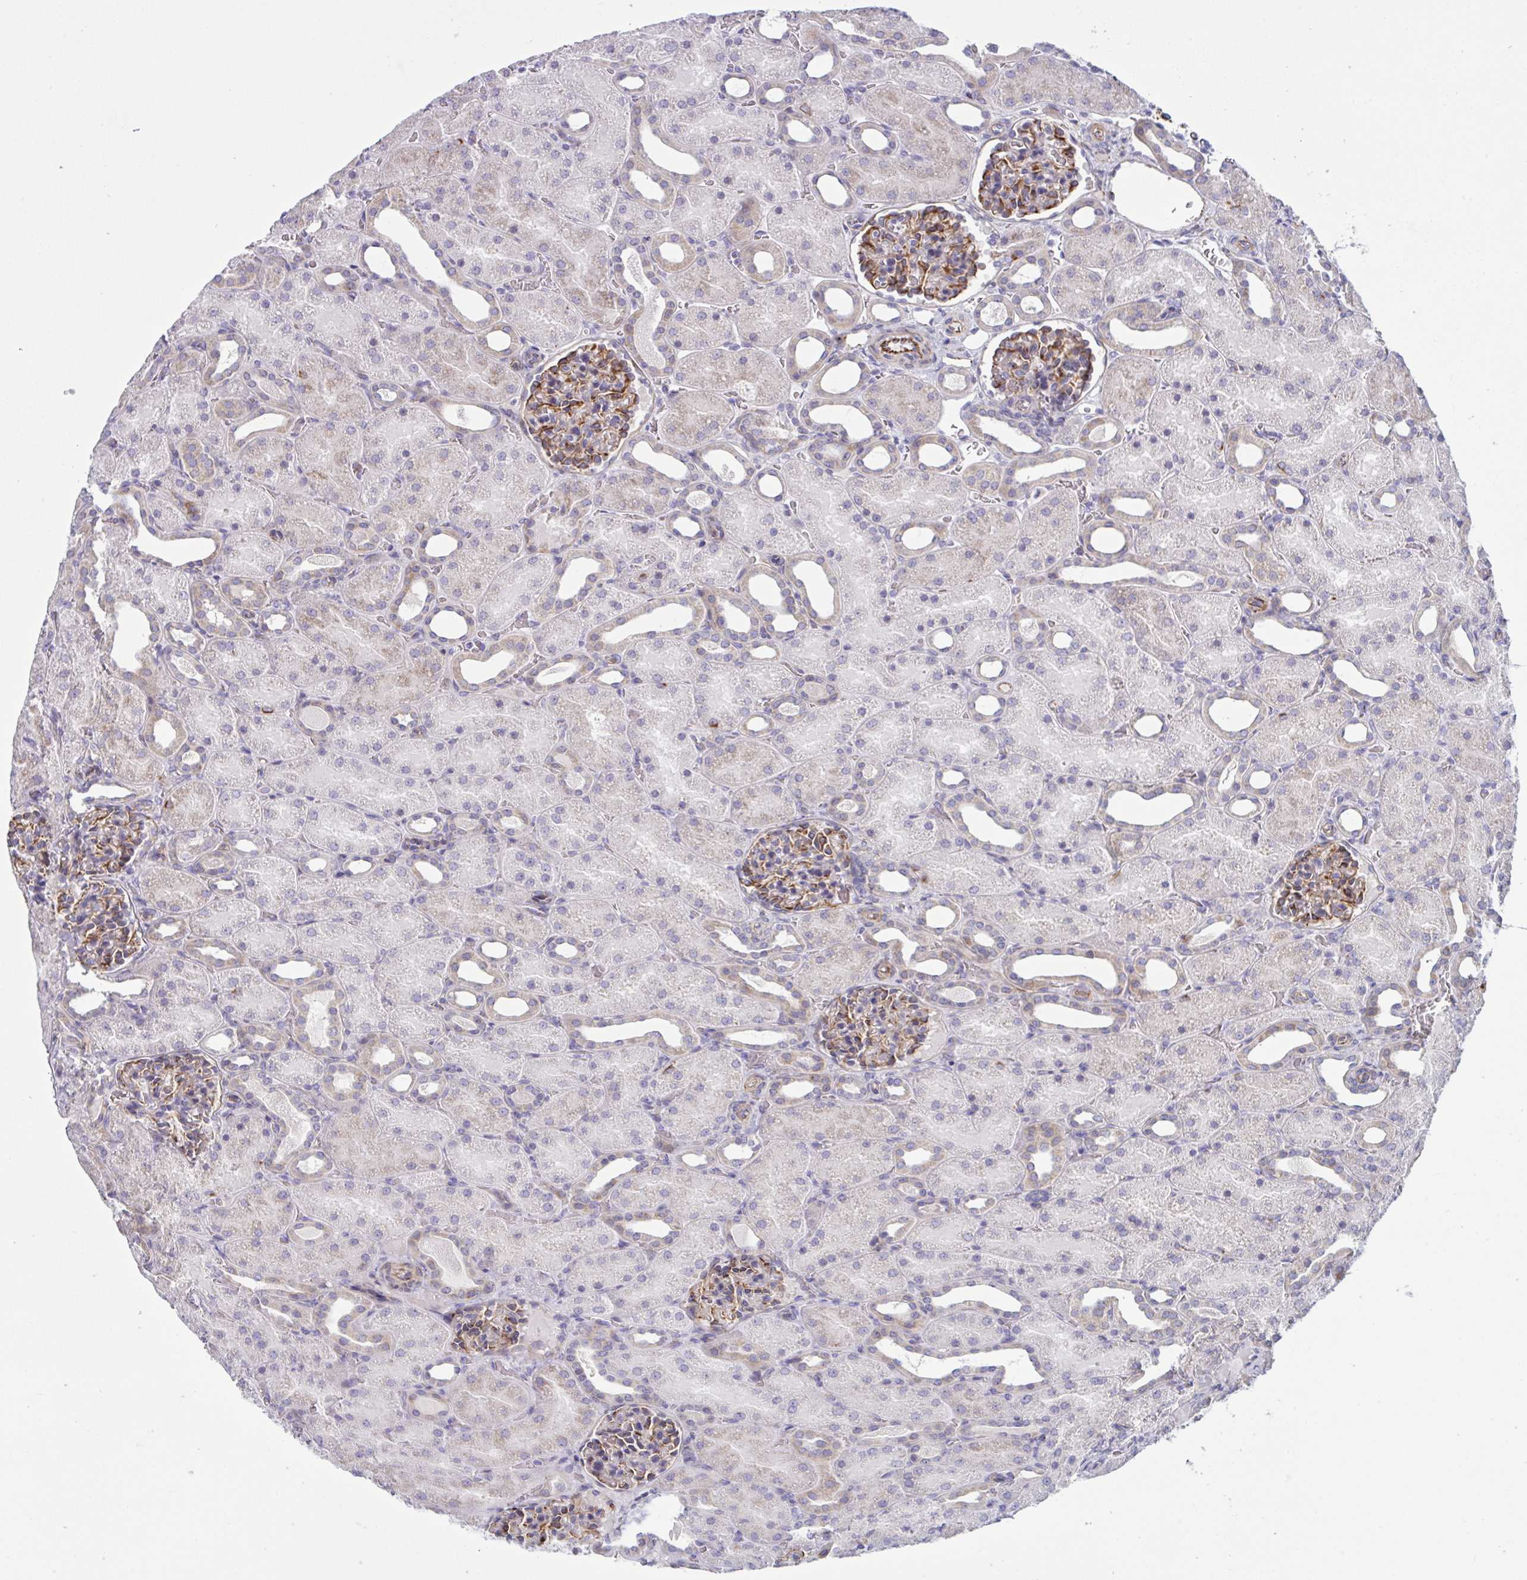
{"staining": {"intensity": "moderate", "quantity": "25%-75%", "location": "cytoplasmic/membranous"}, "tissue": "kidney", "cell_type": "Cells in glomeruli", "image_type": "normal", "snomed": [{"axis": "morphology", "description": "Normal tissue, NOS"}, {"axis": "topography", "description": "Kidney"}], "caption": "Normal kidney shows moderate cytoplasmic/membranous staining in approximately 25%-75% of cells in glomeruli.", "gene": "DCBLD1", "patient": {"sex": "male", "age": 2}}